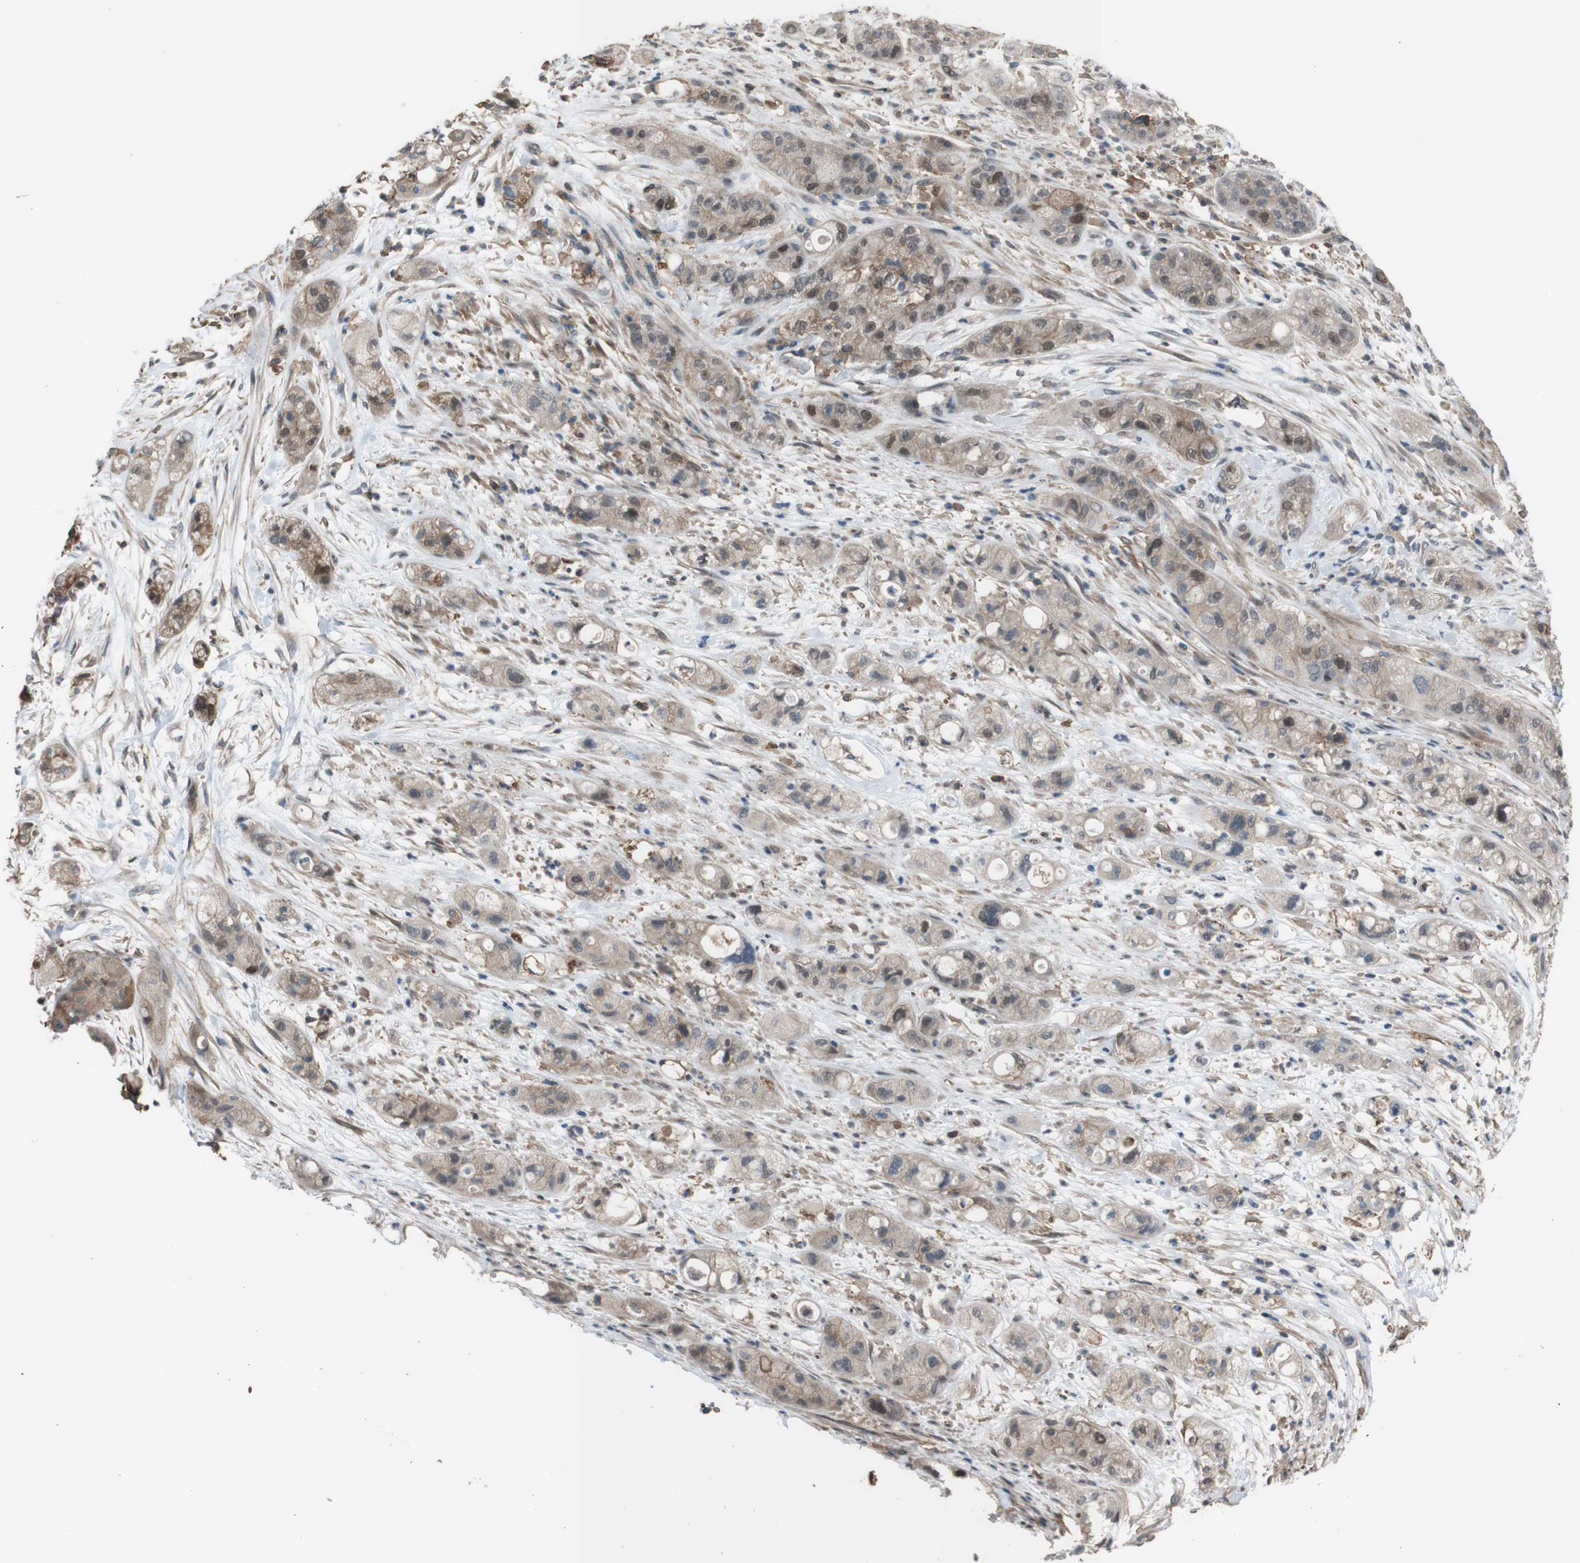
{"staining": {"intensity": "weak", "quantity": "25%-75%", "location": "cytoplasmic/membranous"}, "tissue": "pancreatic cancer", "cell_type": "Tumor cells", "image_type": "cancer", "snomed": [{"axis": "morphology", "description": "Adenocarcinoma, NOS"}, {"axis": "topography", "description": "Pancreas"}], "caption": "This is a photomicrograph of IHC staining of pancreatic adenocarcinoma, which shows weak expression in the cytoplasmic/membranous of tumor cells.", "gene": "ATP2B1", "patient": {"sex": "female", "age": 78}}